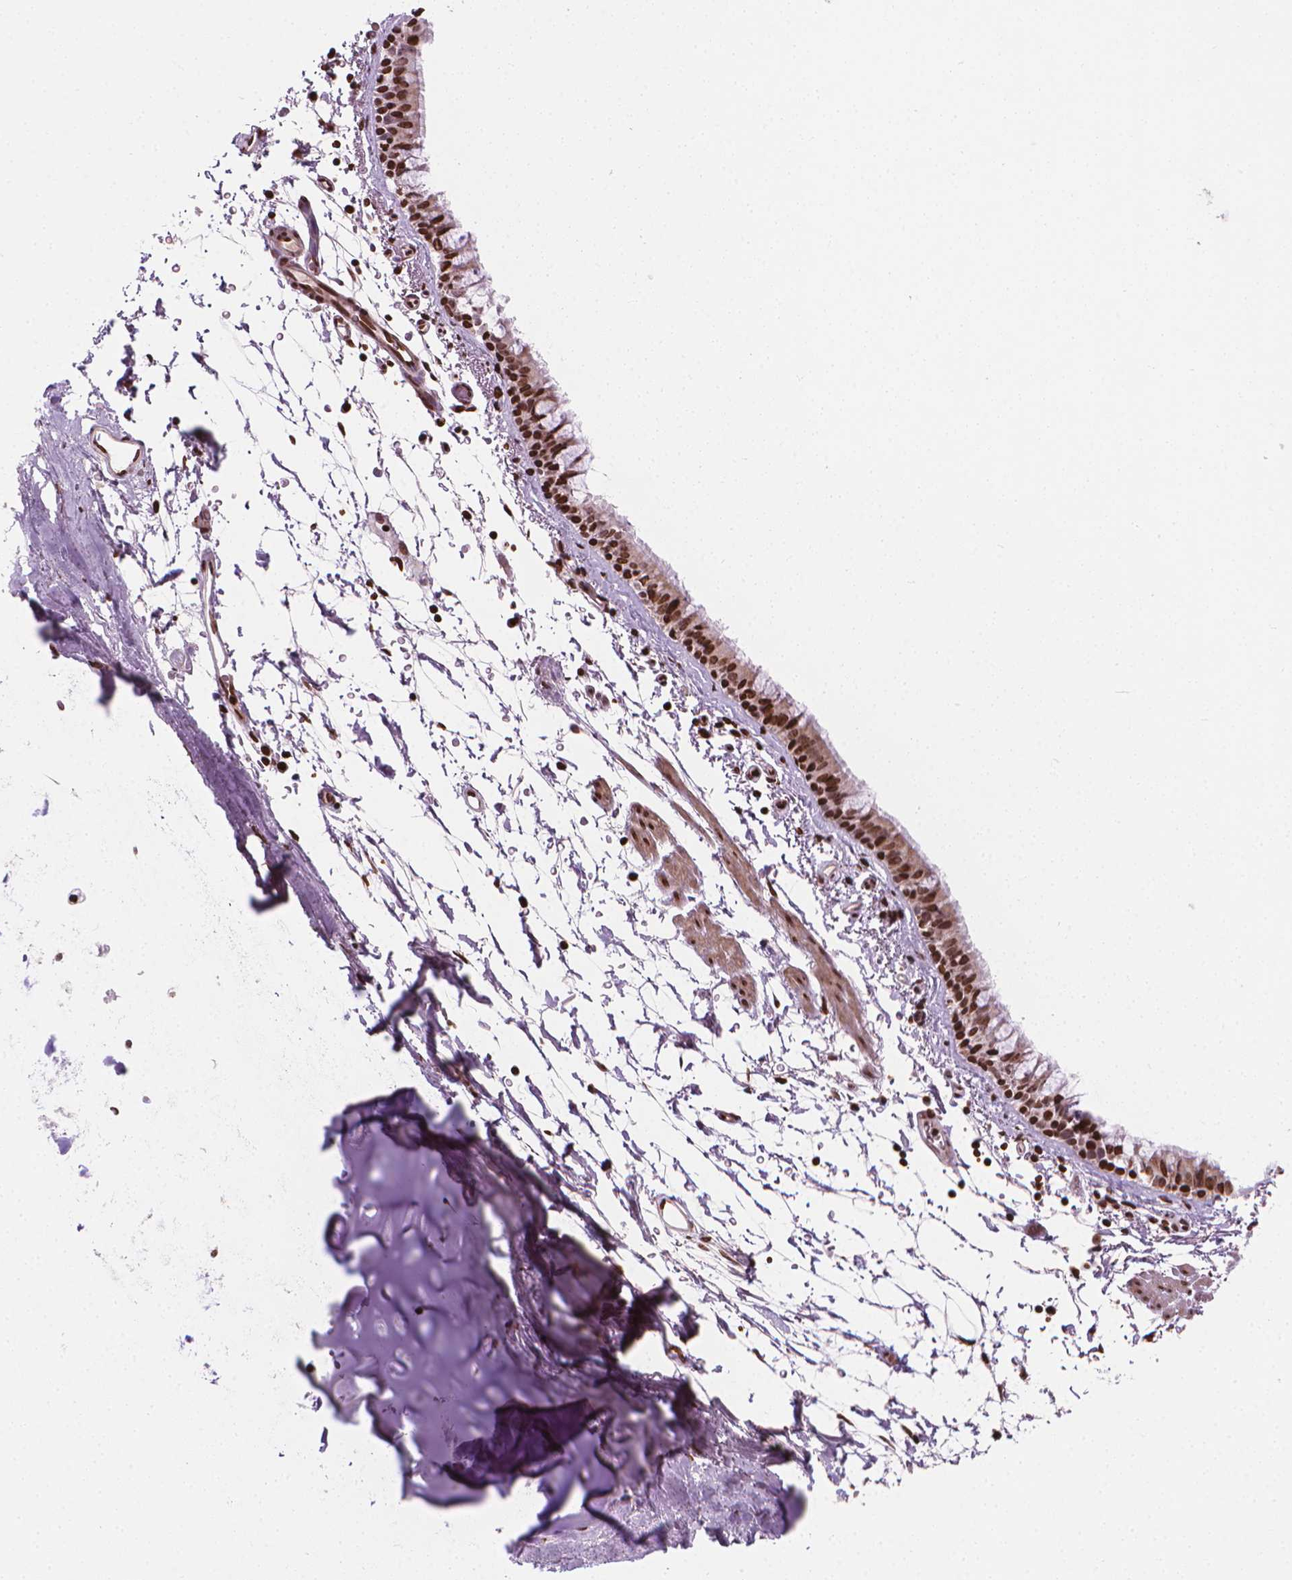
{"staining": {"intensity": "strong", "quantity": ">75%", "location": "nuclear"}, "tissue": "bronchus", "cell_type": "Respiratory epithelial cells", "image_type": "normal", "snomed": [{"axis": "morphology", "description": "Normal tissue, NOS"}, {"axis": "topography", "description": "Bronchus"}], "caption": "A brown stain highlights strong nuclear staining of a protein in respiratory epithelial cells of unremarkable human bronchus. (DAB (3,3'-diaminobenzidine) = brown stain, brightfield microscopy at high magnification).", "gene": "PIP4K2A", "patient": {"sex": "female", "age": 61}}